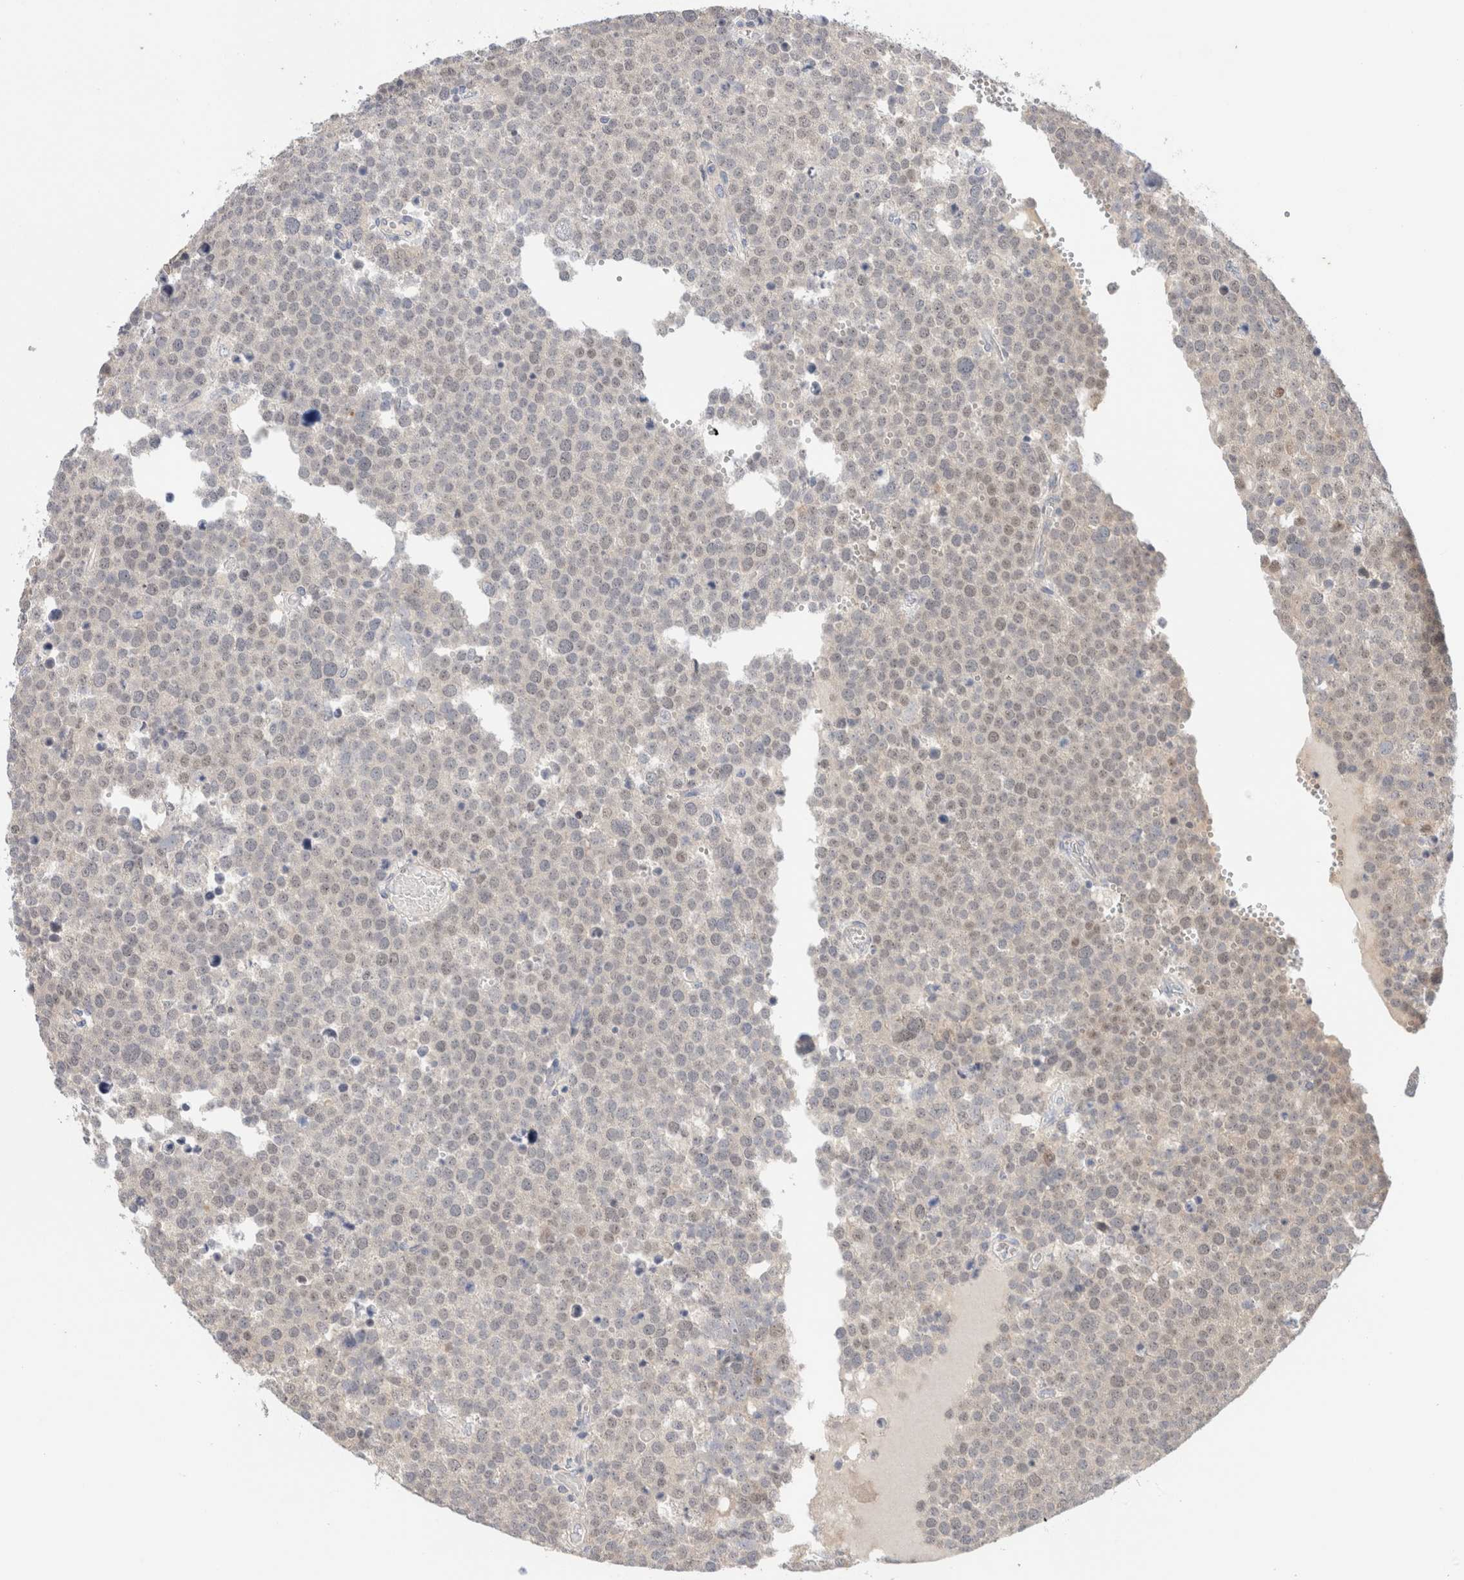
{"staining": {"intensity": "negative", "quantity": "none", "location": "none"}, "tissue": "testis cancer", "cell_type": "Tumor cells", "image_type": "cancer", "snomed": [{"axis": "morphology", "description": "Seminoma, NOS"}, {"axis": "topography", "description": "Testis"}], "caption": "Immunohistochemistry of seminoma (testis) exhibits no expression in tumor cells.", "gene": "SPRTN", "patient": {"sex": "male", "age": 71}}